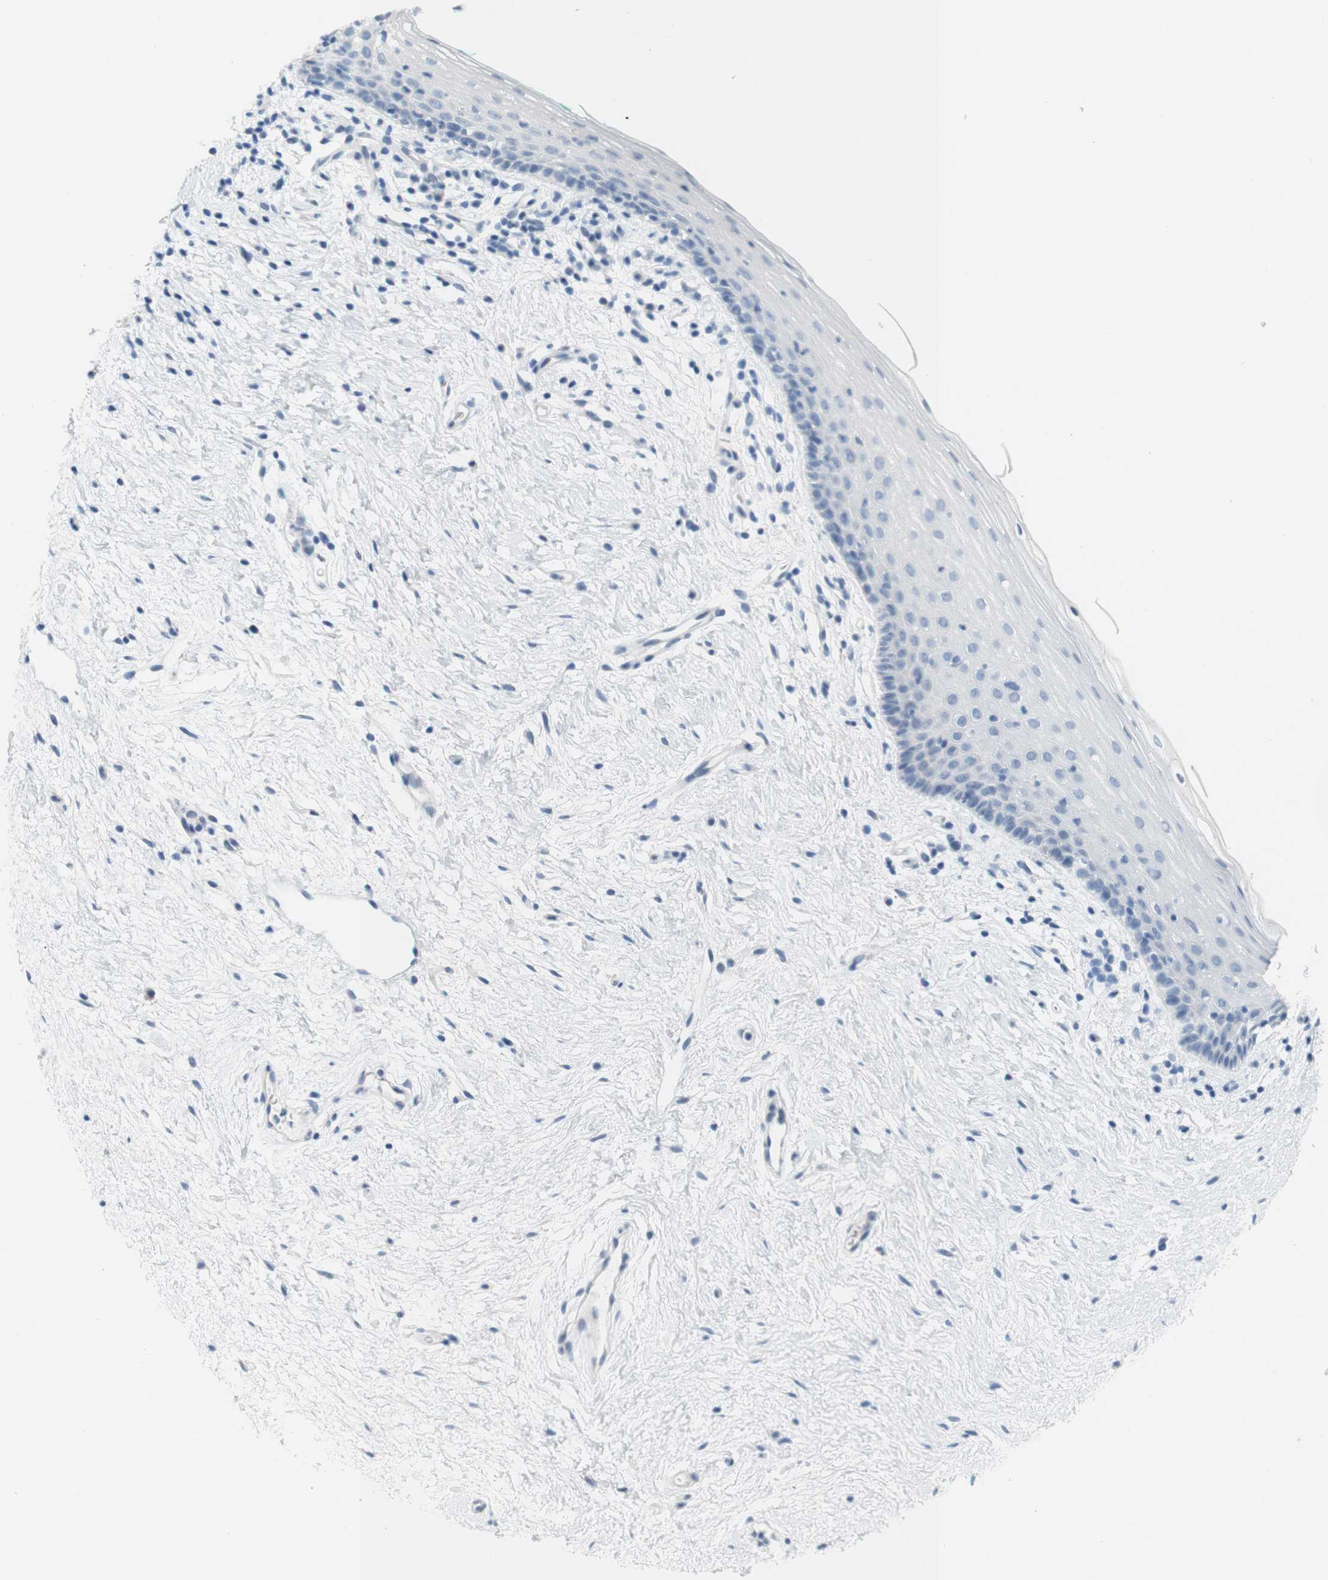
{"staining": {"intensity": "negative", "quantity": "none", "location": "none"}, "tissue": "vagina", "cell_type": "Squamous epithelial cells", "image_type": "normal", "snomed": [{"axis": "morphology", "description": "Normal tissue, NOS"}, {"axis": "topography", "description": "Vagina"}], "caption": "This is an immunohistochemistry photomicrograph of normal vagina. There is no positivity in squamous epithelial cells.", "gene": "HRH2", "patient": {"sex": "female", "age": 44}}